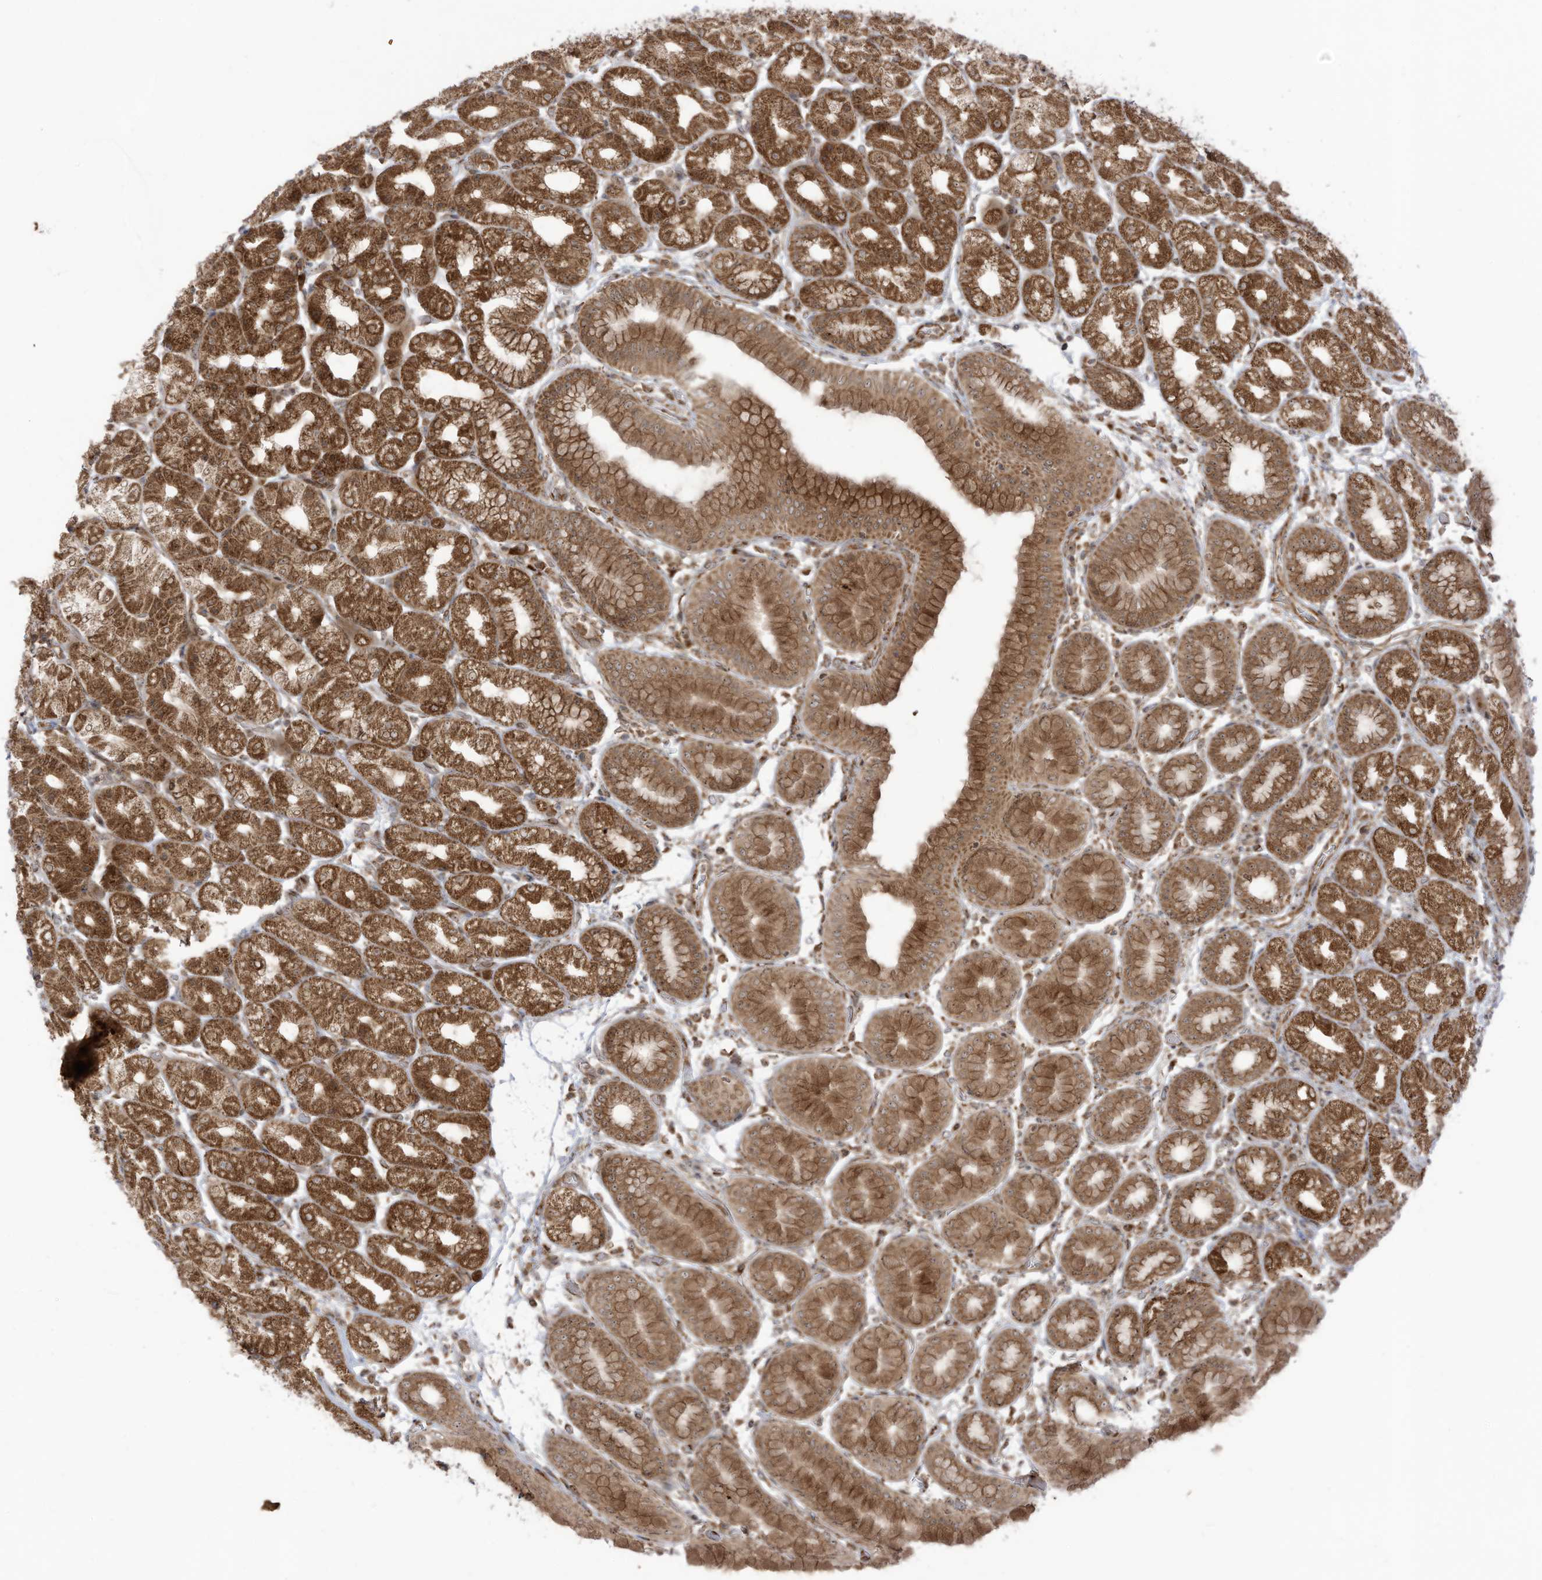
{"staining": {"intensity": "moderate", "quantity": ">75%", "location": "cytoplasmic/membranous"}, "tissue": "stomach", "cell_type": "Glandular cells", "image_type": "normal", "snomed": [{"axis": "morphology", "description": "Normal tissue, NOS"}, {"axis": "topography", "description": "Stomach, upper"}], "caption": "Glandular cells reveal medium levels of moderate cytoplasmic/membranous expression in about >75% of cells in benign human stomach. (Brightfield microscopy of DAB IHC at high magnification).", "gene": "TRIM67", "patient": {"sex": "male", "age": 68}}